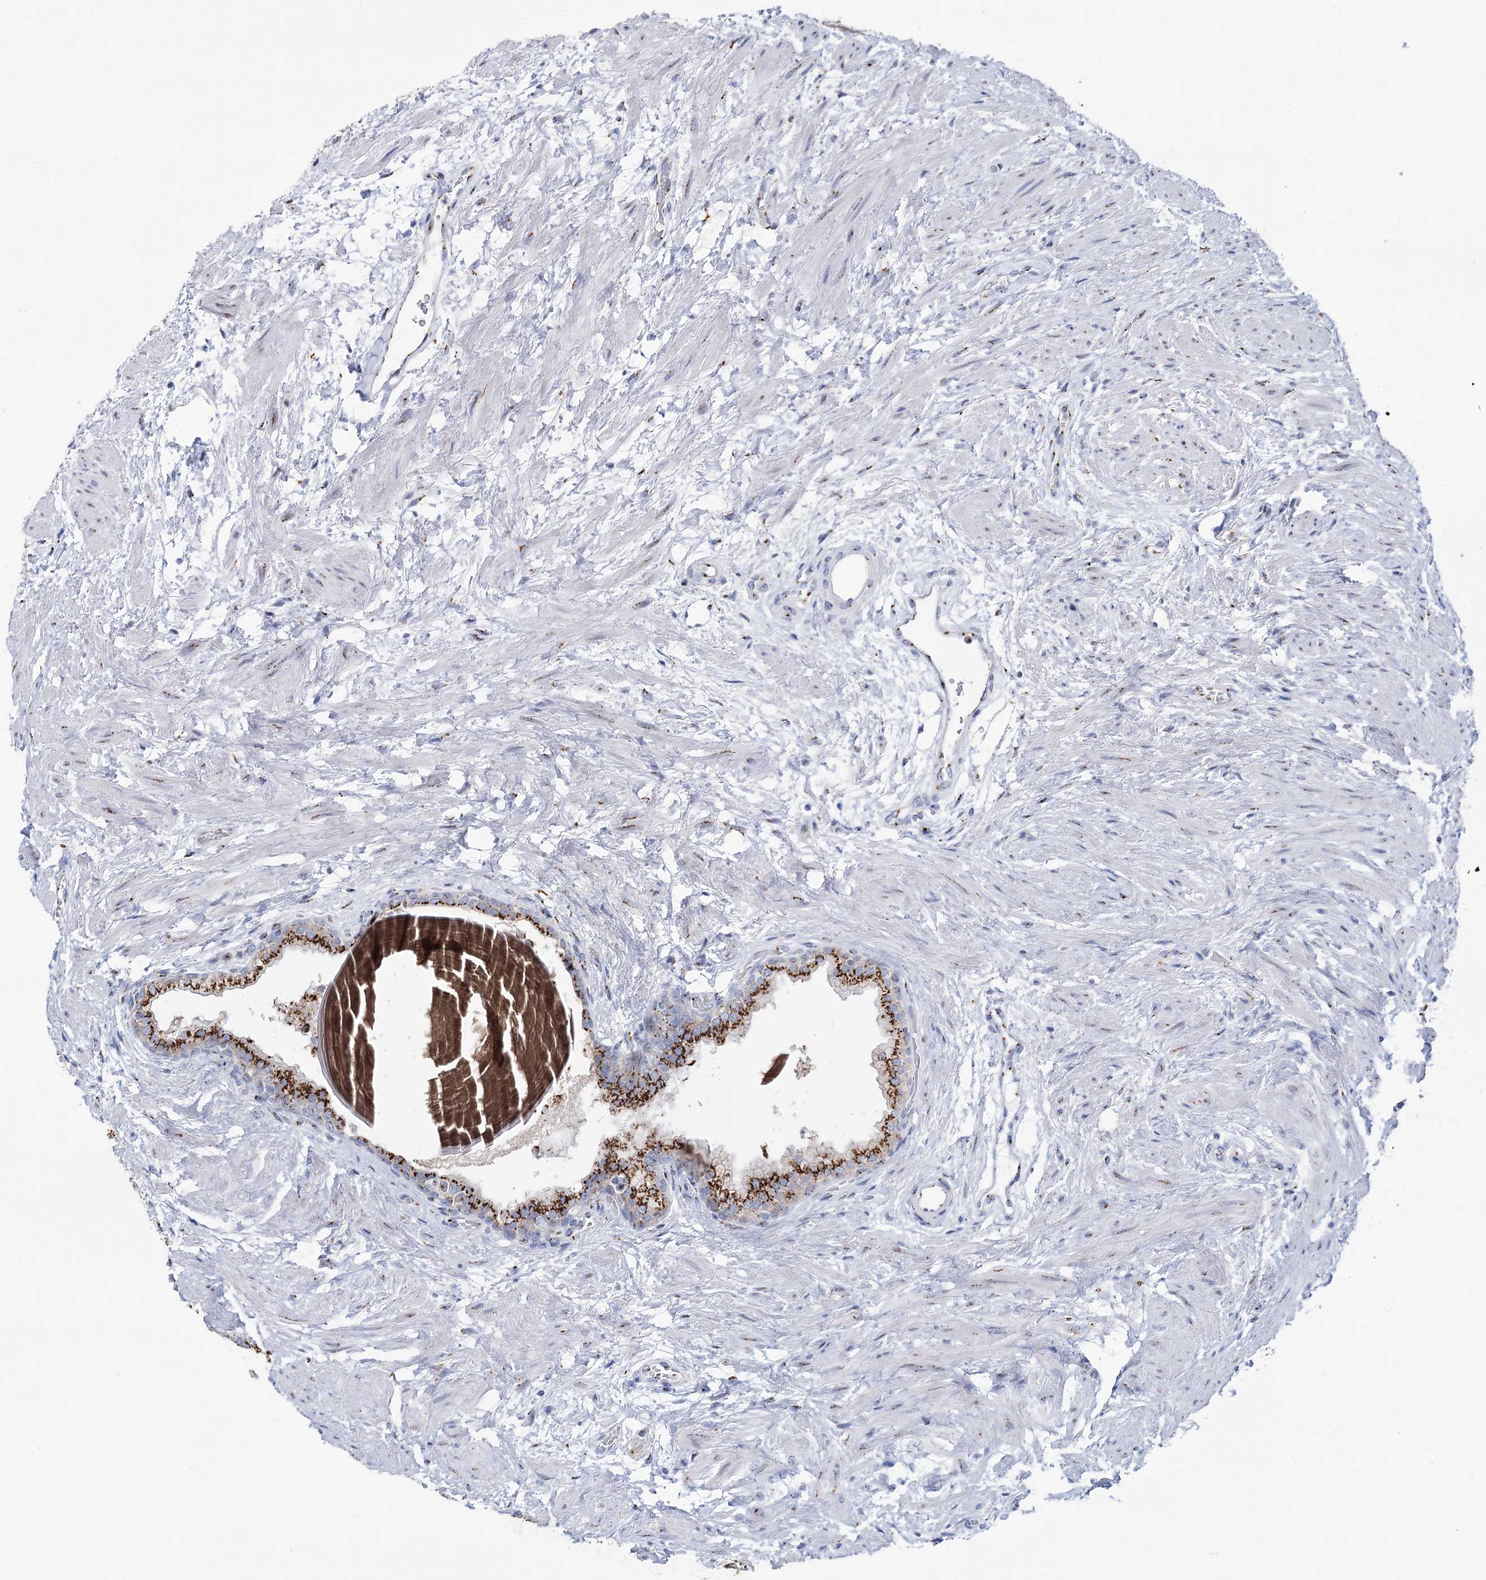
{"staining": {"intensity": "strong", "quantity": ">75%", "location": "cytoplasmic/membranous"}, "tissue": "prostate", "cell_type": "Glandular cells", "image_type": "normal", "snomed": [{"axis": "morphology", "description": "Normal tissue, NOS"}, {"axis": "topography", "description": "Prostate"}], "caption": "Immunohistochemical staining of unremarkable prostate displays high levels of strong cytoplasmic/membranous staining in approximately >75% of glandular cells. The staining was performed using DAB to visualize the protein expression in brown, while the nuclei were stained in blue with hematoxylin (Magnification: 20x).", "gene": "TMEM165", "patient": {"sex": "male", "age": 48}}